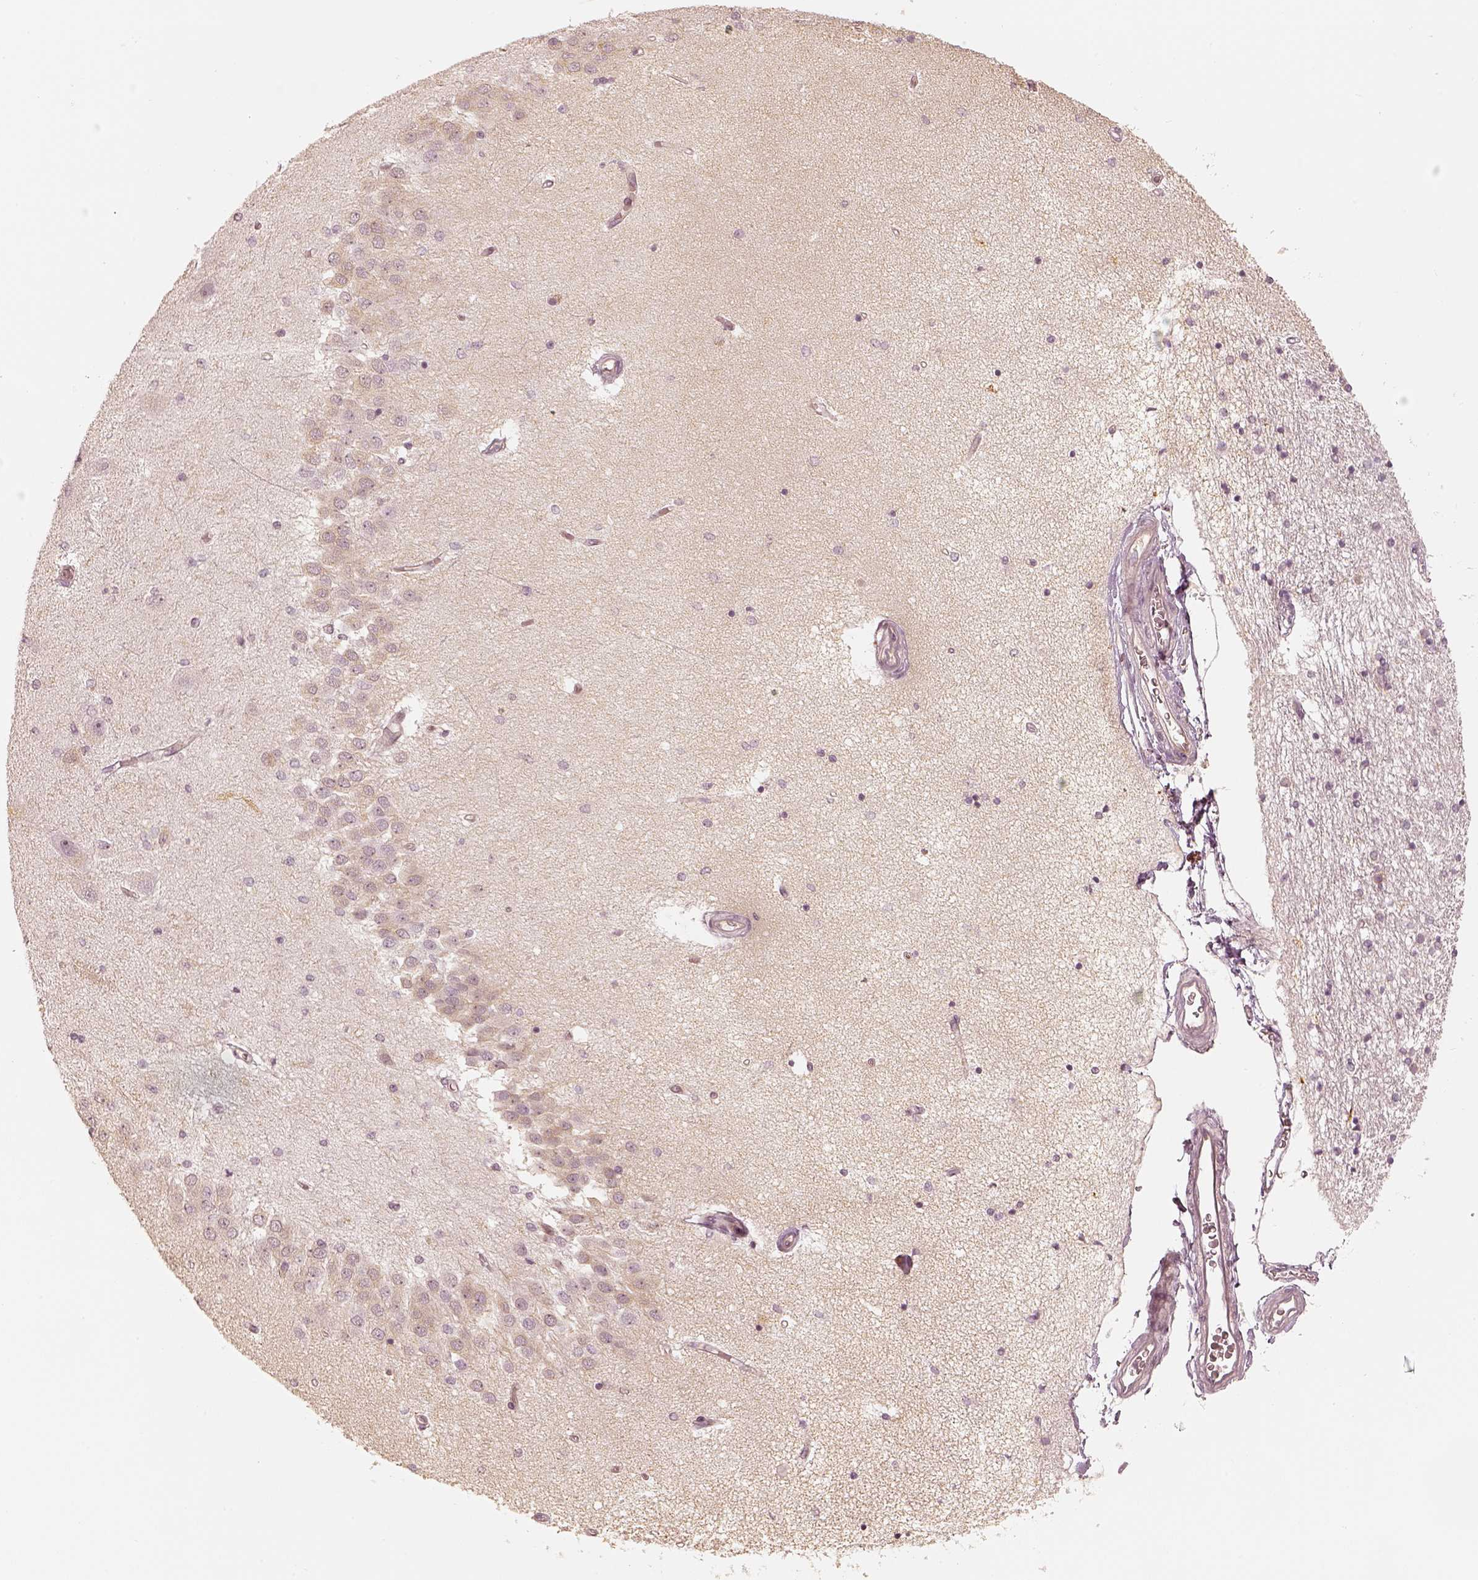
{"staining": {"intensity": "negative", "quantity": "none", "location": "none"}, "tissue": "hippocampus", "cell_type": "Glial cells", "image_type": "normal", "snomed": [{"axis": "morphology", "description": "Normal tissue, NOS"}, {"axis": "topography", "description": "Hippocampus"}], "caption": "This image is of normal hippocampus stained with IHC to label a protein in brown with the nuclei are counter-stained blue. There is no positivity in glial cells. The staining is performed using DAB brown chromogen with nuclei counter-stained in using hematoxylin.", "gene": "GORASP2", "patient": {"sex": "female", "age": 54}}